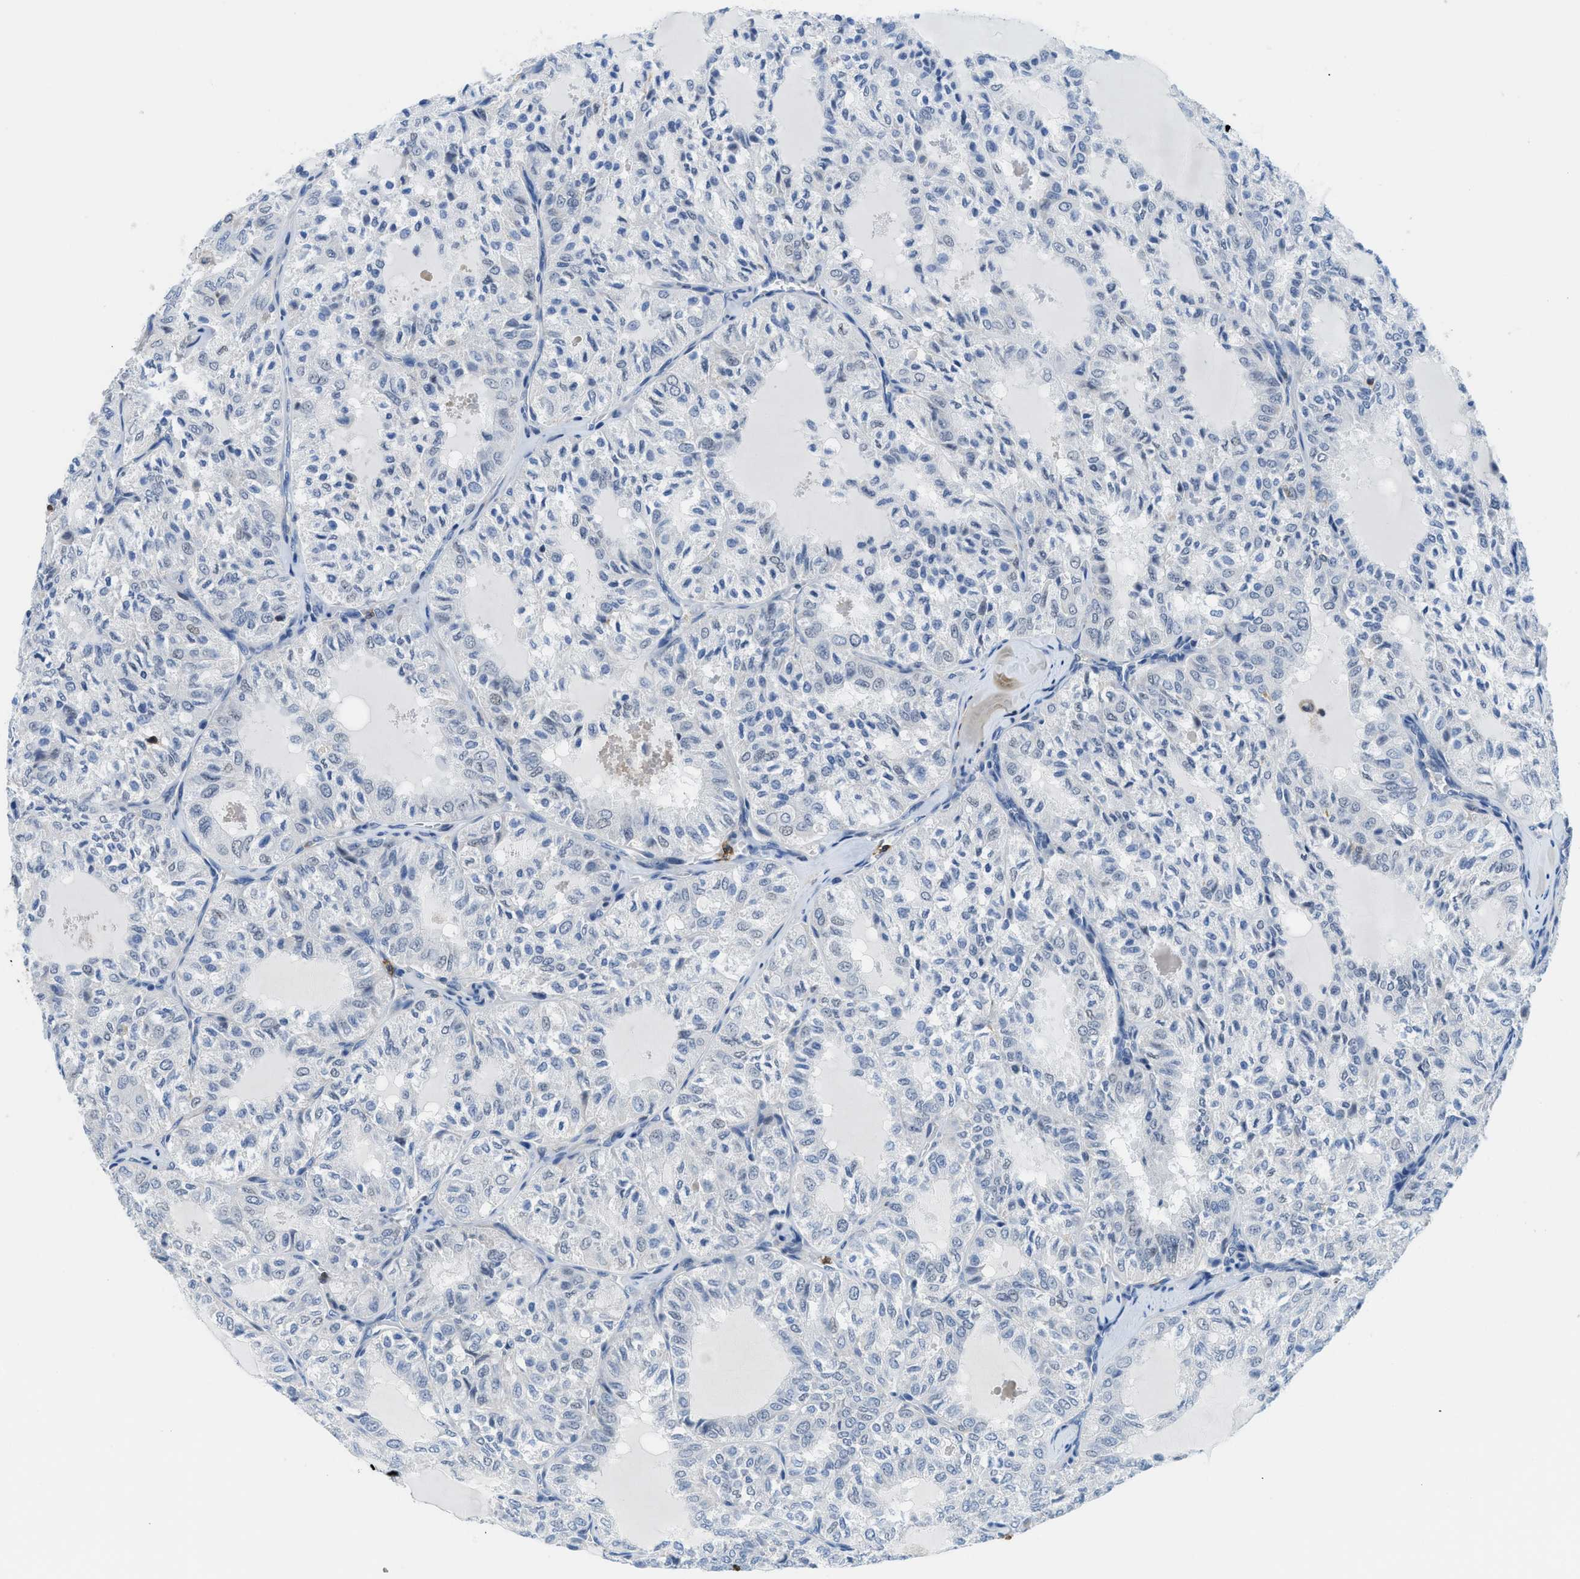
{"staining": {"intensity": "negative", "quantity": "none", "location": "none"}, "tissue": "thyroid cancer", "cell_type": "Tumor cells", "image_type": "cancer", "snomed": [{"axis": "morphology", "description": "Follicular adenoma carcinoma, NOS"}, {"axis": "topography", "description": "Thyroid gland"}], "caption": "Tumor cells are negative for brown protein staining in thyroid cancer.", "gene": "FAM151A", "patient": {"sex": "male", "age": 75}}